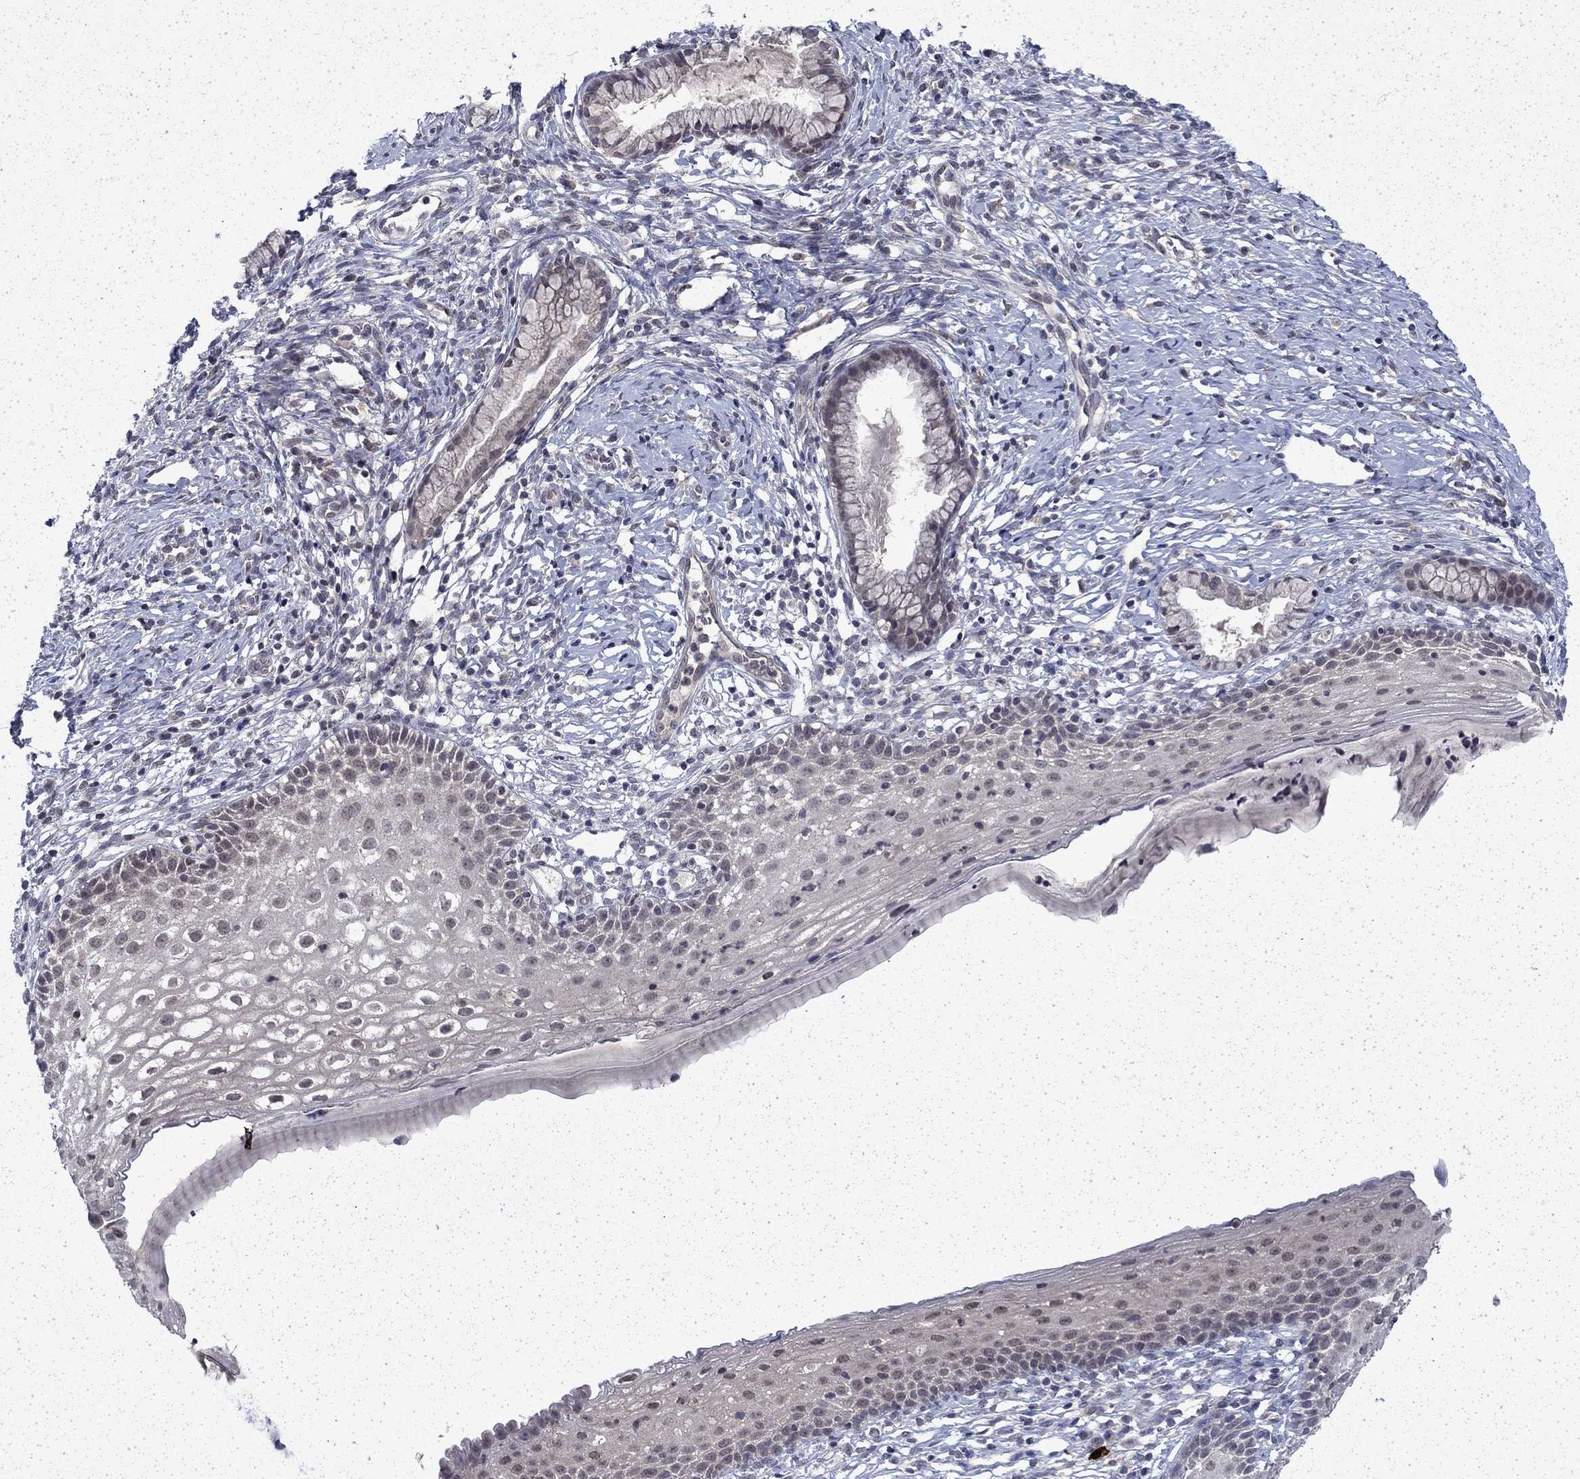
{"staining": {"intensity": "negative", "quantity": "none", "location": "none"}, "tissue": "cervix", "cell_type": "Glandular cells", "image_type": "normal", "snomed": [{"axis": "morphology", "description": "Normal tissue, NOS"}, {"axis": "topography", "description": "Cervix"}], "caption": "Cervix was stained to show a protein in brown. There is no significant staining in glandular cells. (Immunohistochemistry (ihc), brightfield microscopy, high magnification).", "gene": "CHAT", "patient": {"sex": "female", "age": 39}}